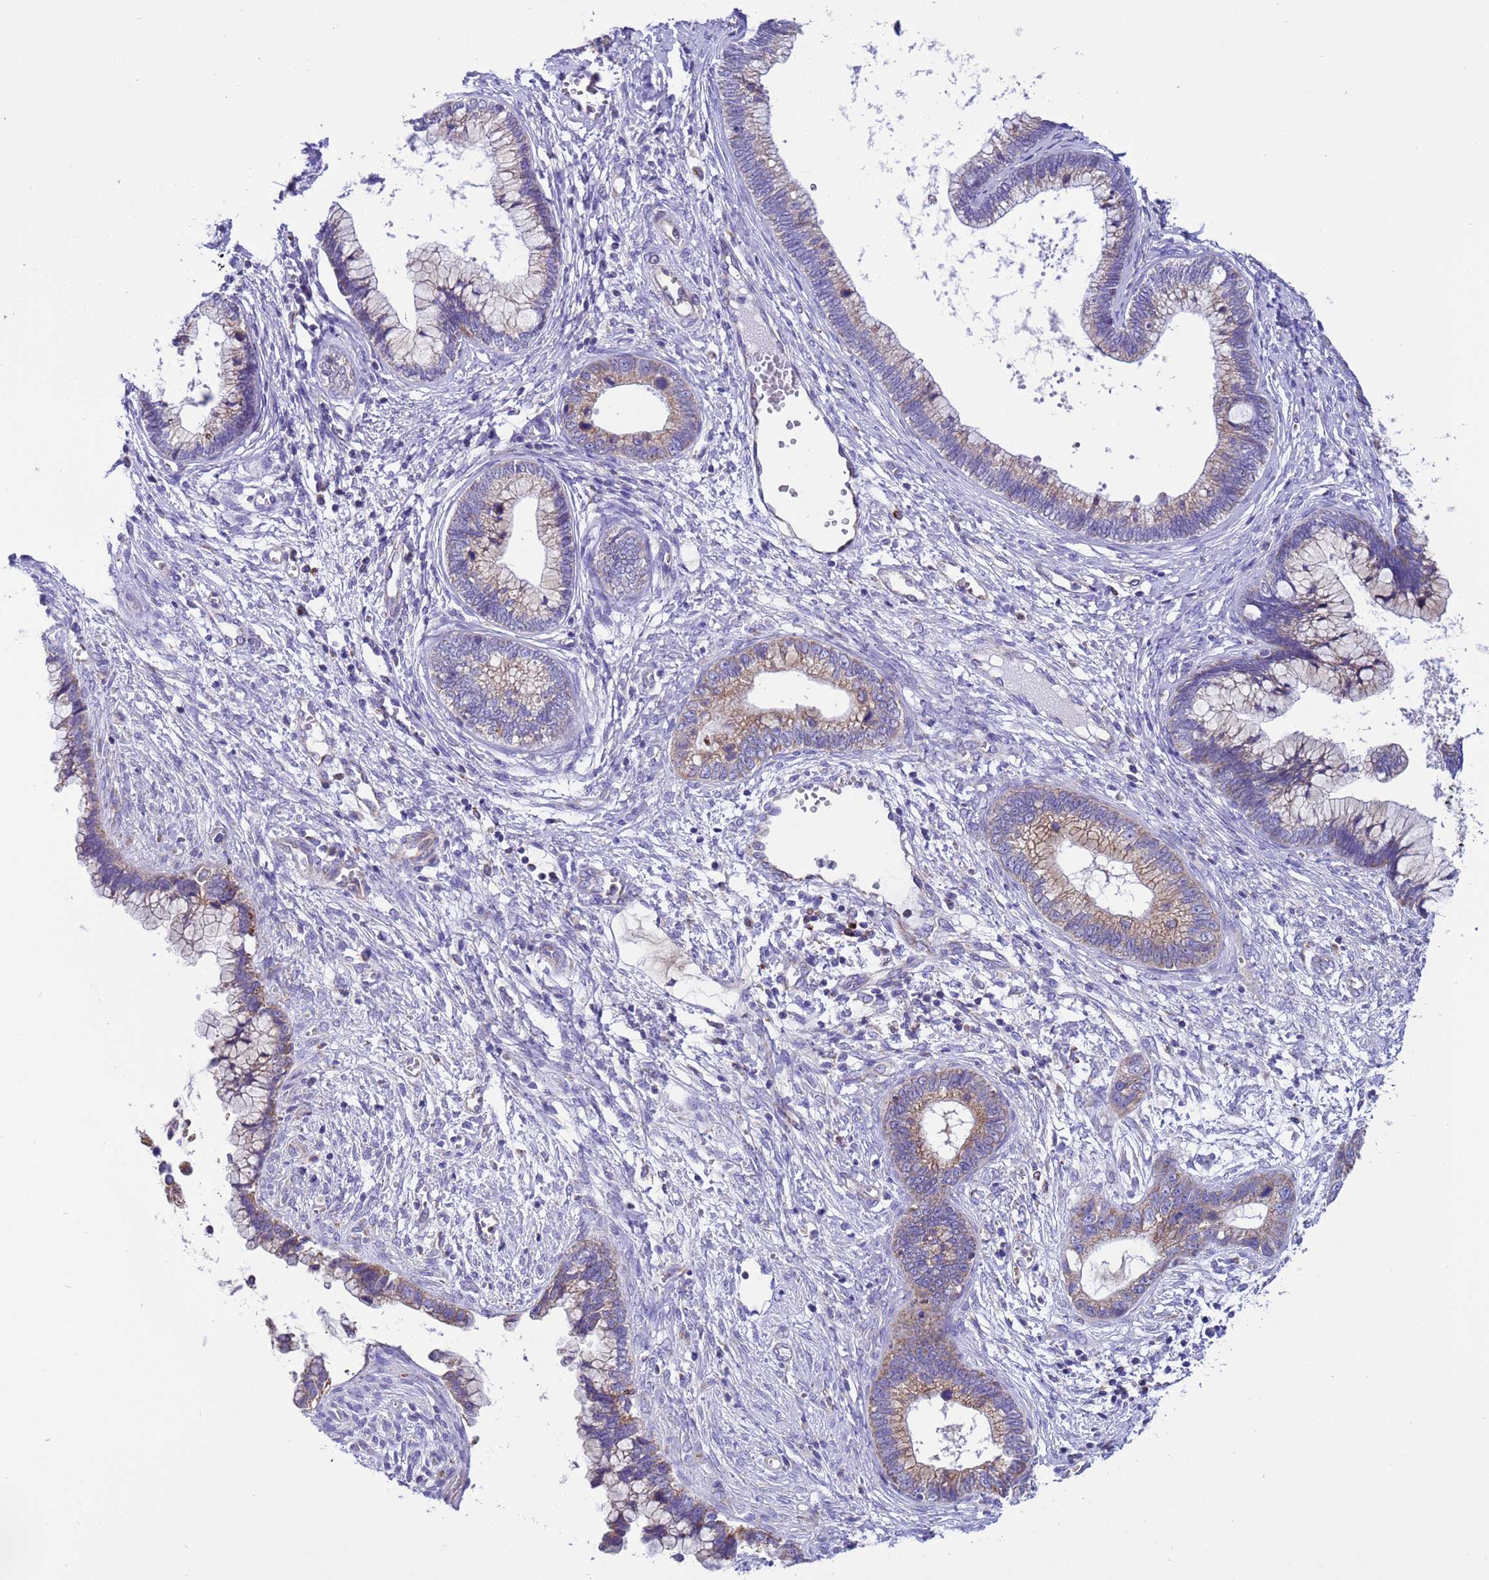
{"staining": {"intensity": "weak", "quantity": "25%-75%", "location": "cytoplasmic/membranous"}, "tissue": "cervical cancer", "cell_type": "Tumor cells", "image_type": "cancer", "snomed": [{"axis": "morphology", "description": "Adenocarcinoma, NOS"}, {"axis": "topography", "description": "Cervix"}], "caption": "Immunohistochemical staining of cervical adenocarcinoma demonstrates low levels of weak cytoplasmic/membranous protein expression in approximately 25%-75% of tumor cells.", "gene": "CCDC191", "patient": {"sex": "female", "age": 44}}